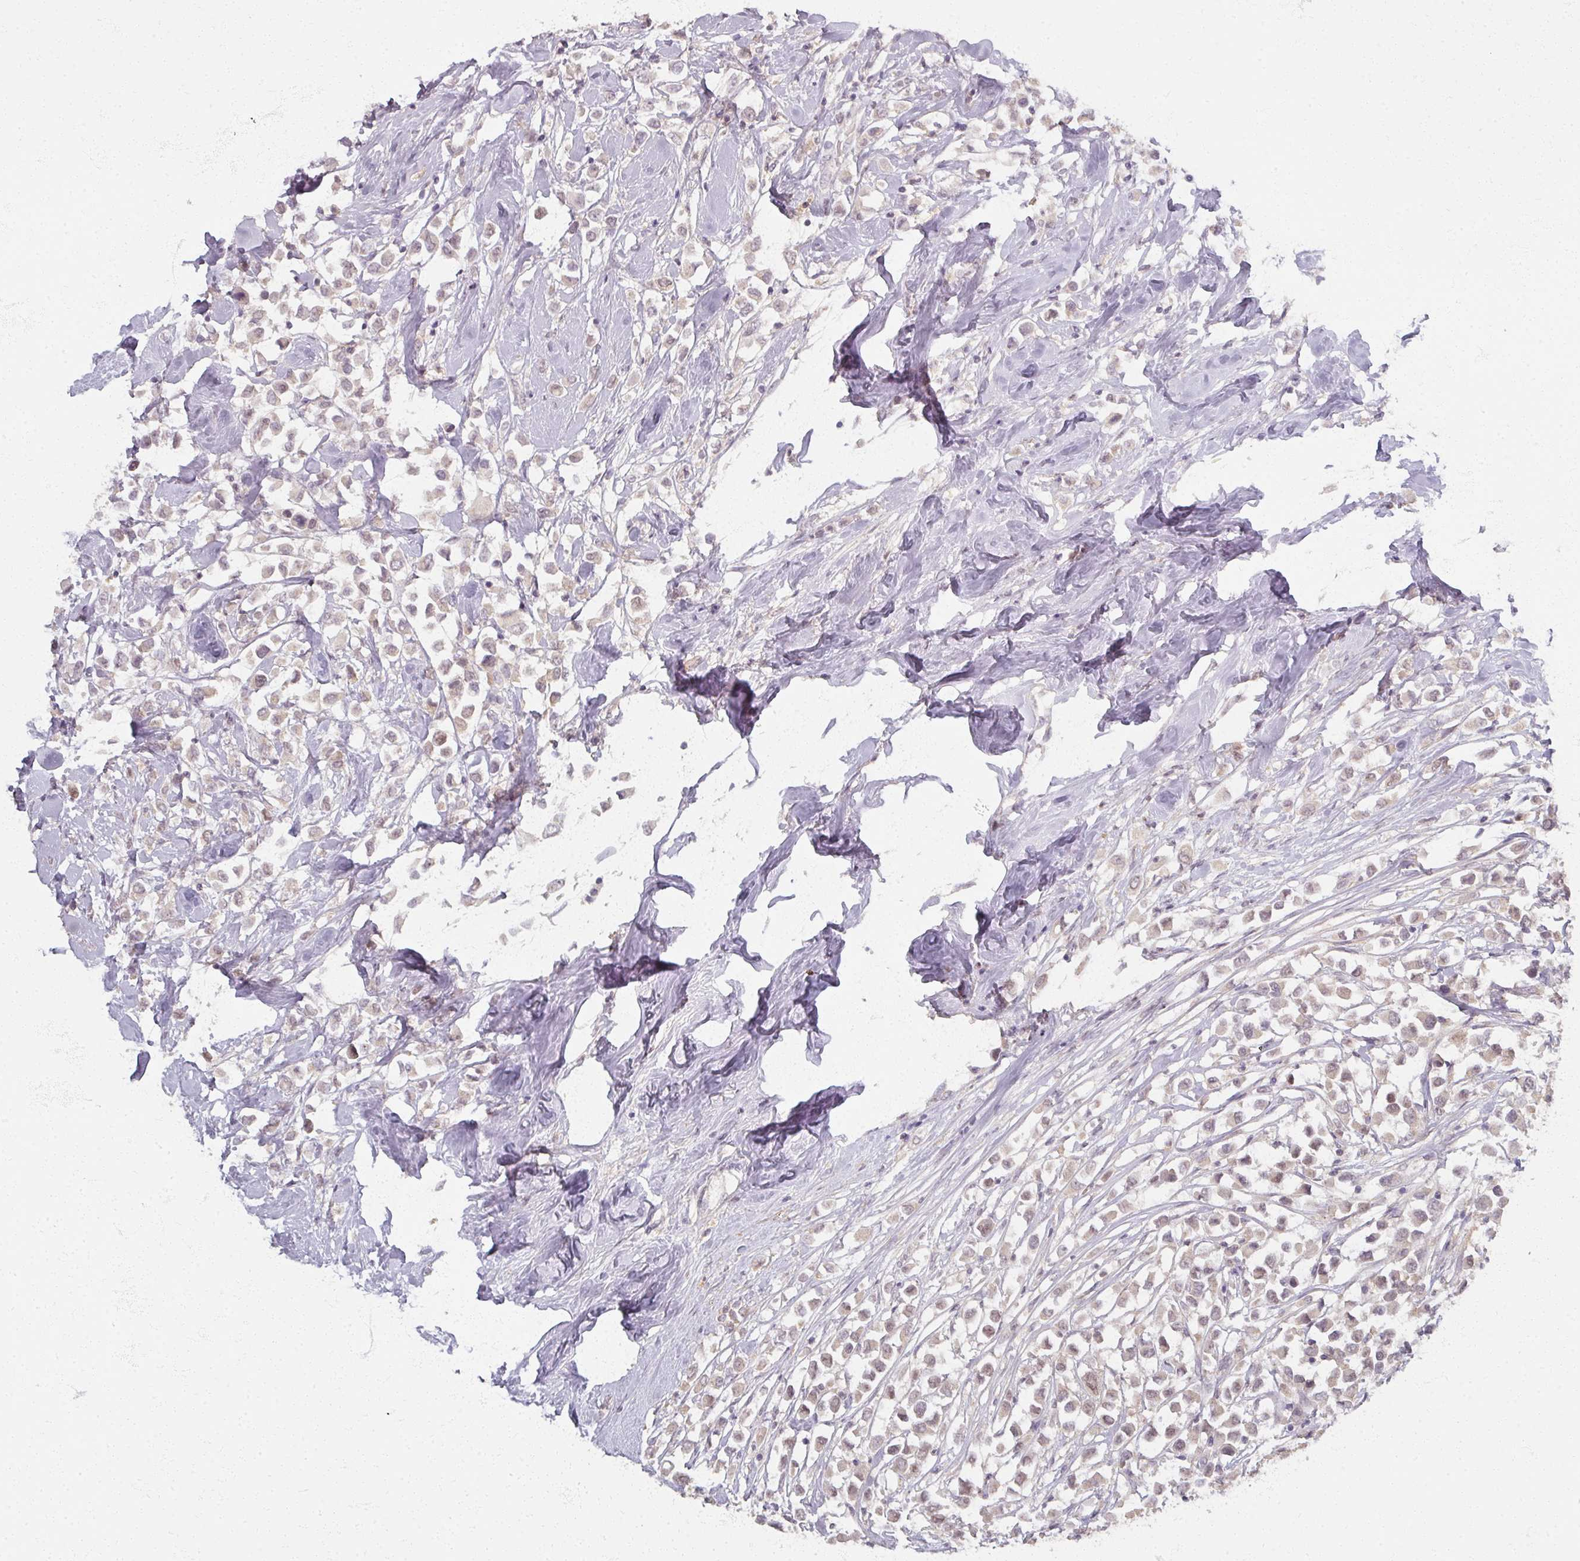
{"staining": {"intensity": "negative", "quantity": "none", "location": "none"}, "tissue": "breast cancer", "cell_type": "Tumor cells", "image_type": "cancer", "snomed": [{"axis": "morphology", "description": "Duct carcinoma"}, {"axis": "topography", "description": "Breast"}], "caption": "Histopathology image shows no significant protein staining in tumor cells of breast cancer (invasive ductal carcinoma). The staining is performed using DAB brown chromogen with nuclei counter-stained in using hematoxylin.", "gene": "SOX11", "patient": {"sex": "female", "age": 61}}